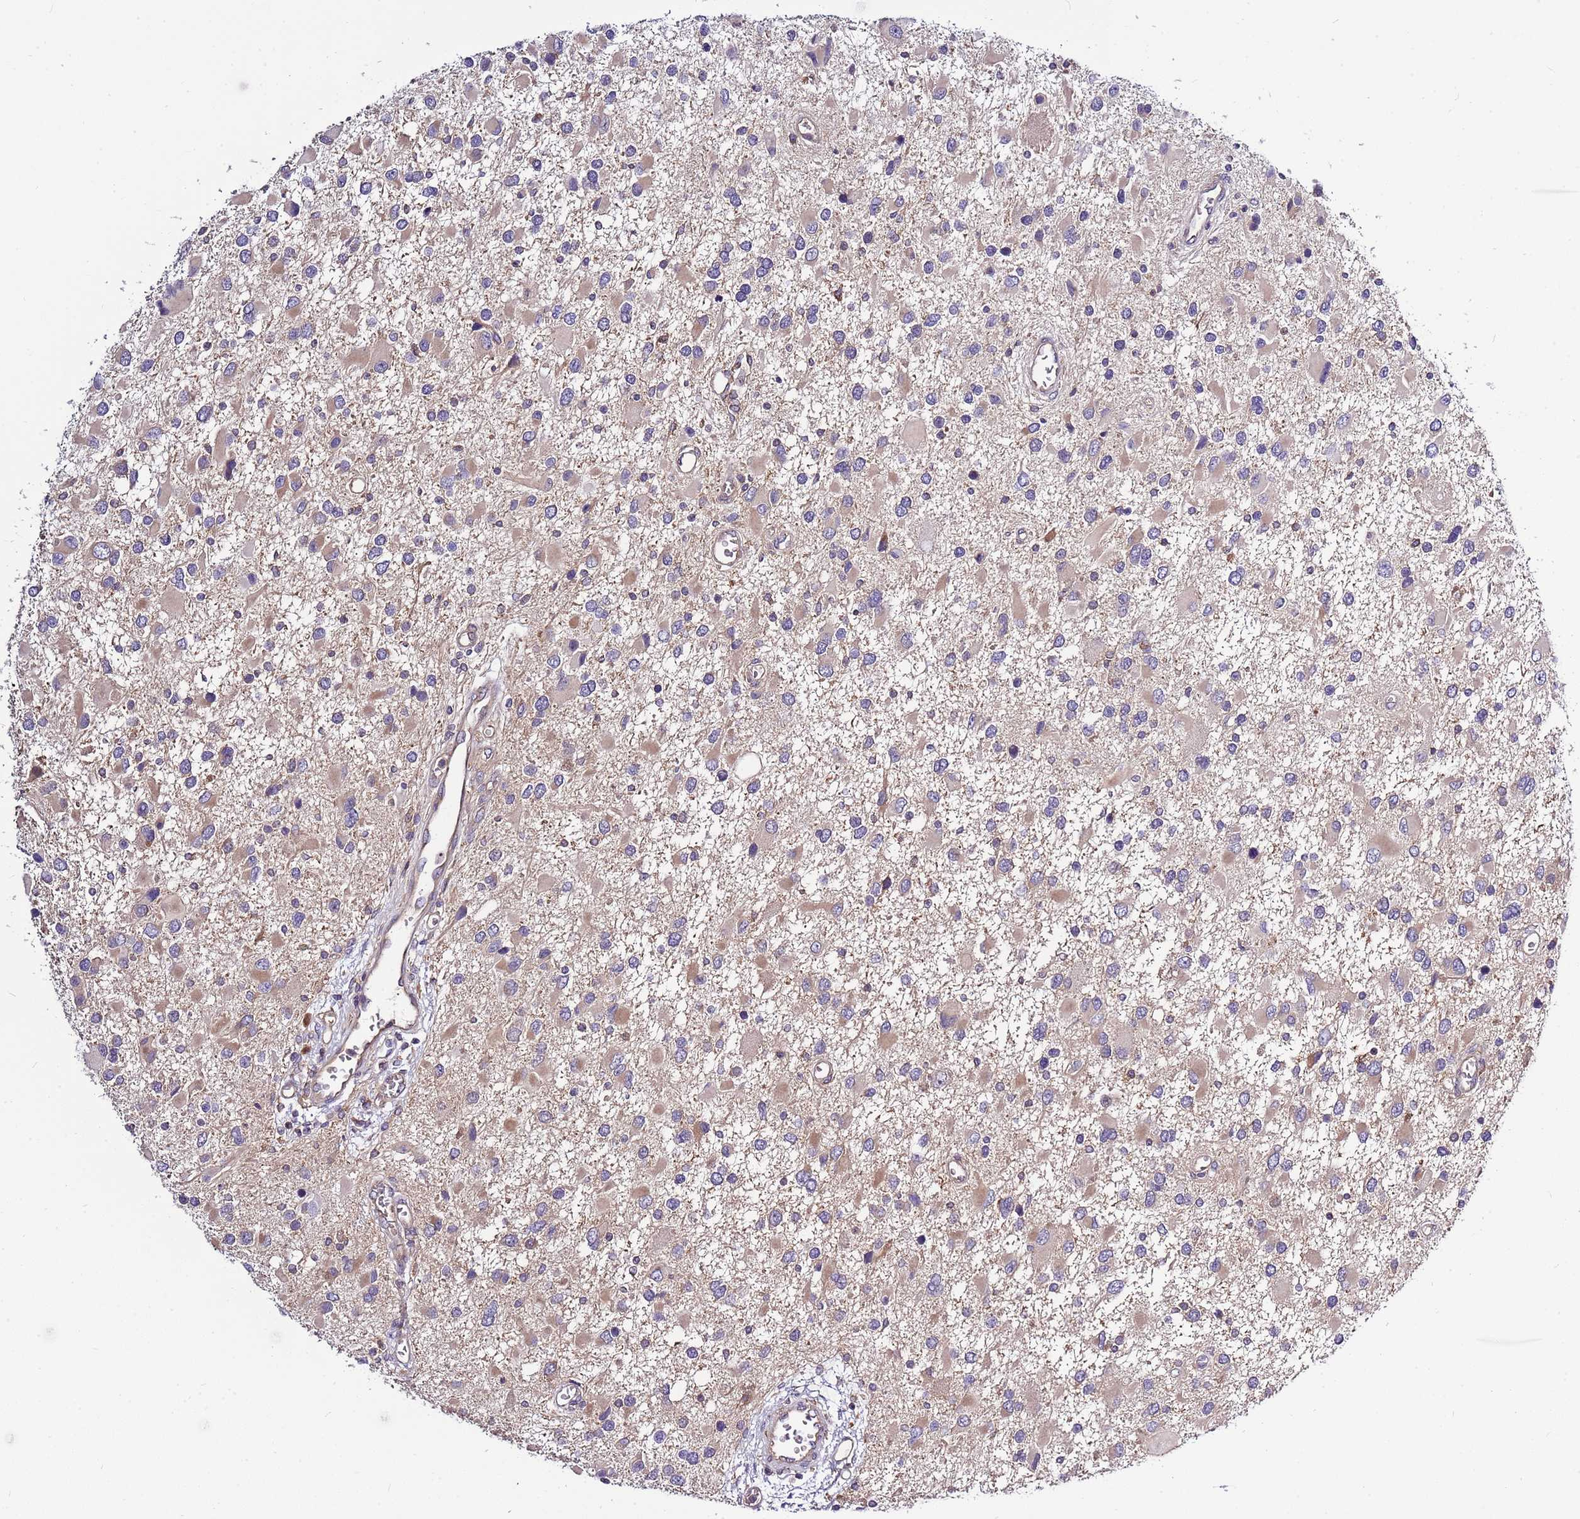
{"staining": {"intensity": "weak", "quantity": "25%-75%", "location": "cytoplasmic/membranous"}, "tissue": "glioma", "cell_type": "Tumor cells", "image_type": "cancer", "snomed": [{"axis": "morphology", "description": "Glioma, malignant, High grade"}, {"axis": "topography", "description": "Brain"}], "caption": "About 25%-75% of tumor cells in human glioma display weak cytoplasmic/membranous protein positivity as visualized by brown immunohistochemical staining.", "gene": "ATXN2L", "patient": {"sex": "male", "age": 53}}